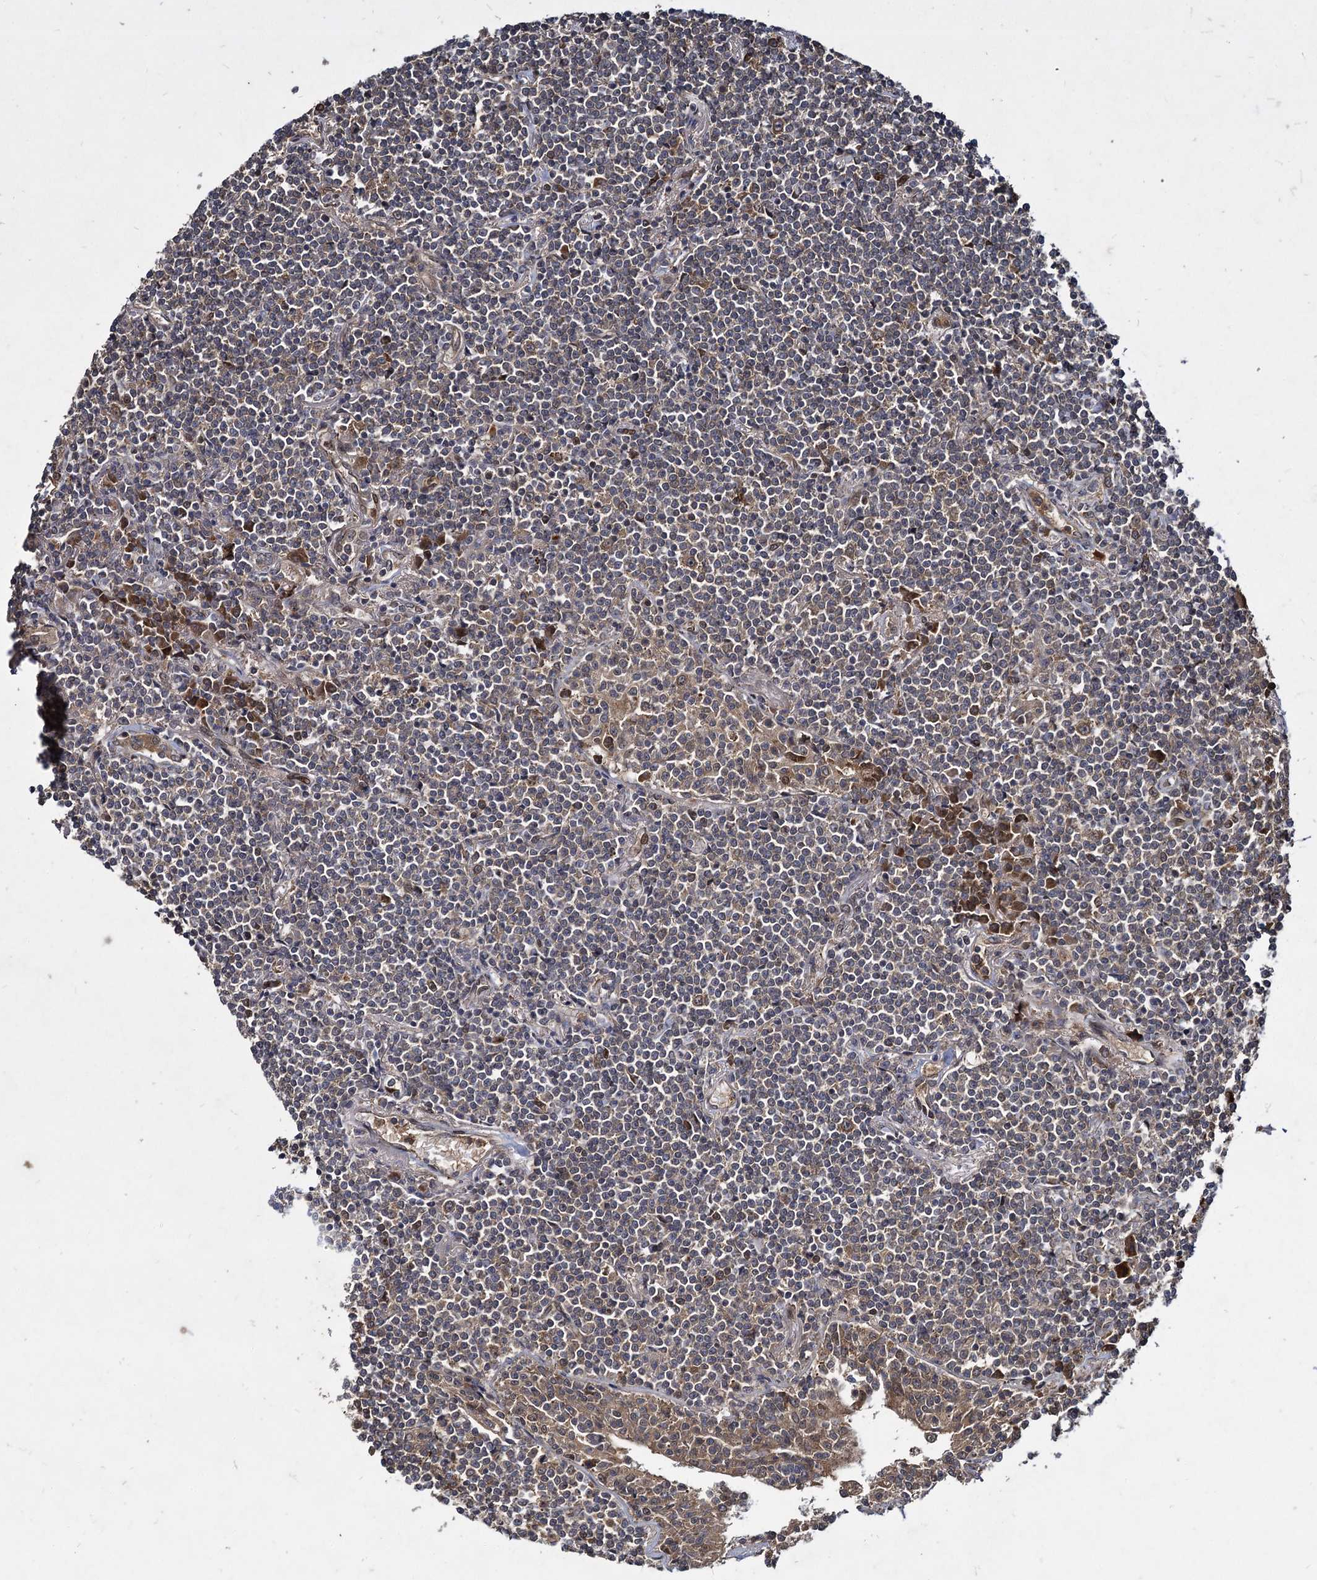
{"staining": {"intensity": "weak", "quantity": ">75%", "location": "cytoplasmic/membranous"}, "tissue": "lymphoma", "cell_type": "Tumor cells", "image_type": "cancer", "snomed": [{"axis": "morphology", "description": "Malignant lymphoma, non-Hodgkin's type, Low grade"}, {"axis": "topography", "description": "Lung"}], "caption": "Immunohistochemistry (IHC) (DAB (3,3'-diaminobenzidine)) staining of lymphoma displays weak cytoplasmic/membranous protein staining in approximately >75% of tumor cells.", "gene": "DCP1B", "patient": {"sex": "female", "age": 71}}